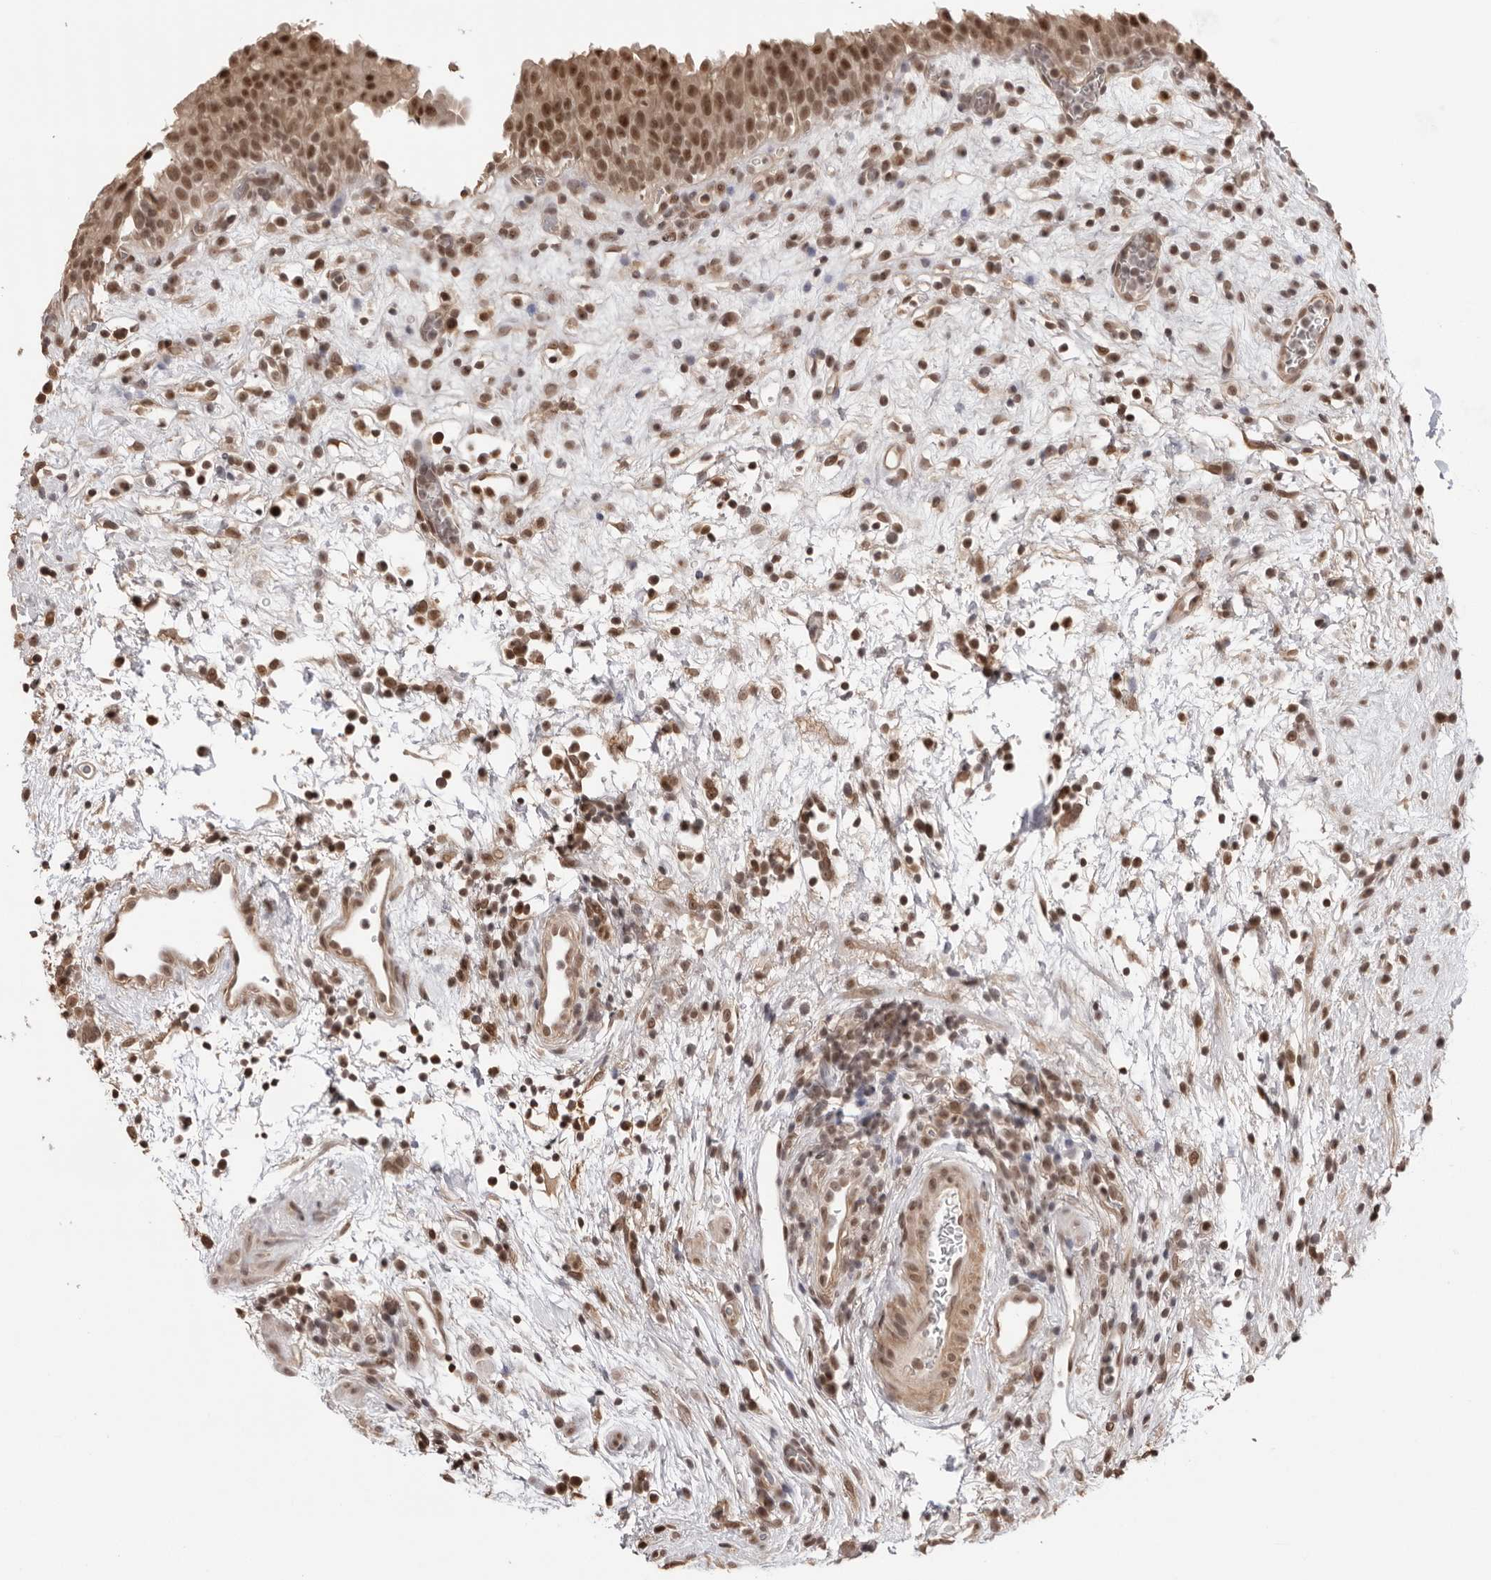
{"staining": {"intensity": "moderate", "quantity": ">75%", "location": "cytoplasmic/membranous,nuclear"}, "tissue": "urinary bladder", "cell_type": "Urothelial cells", "image_type": "normal", "snomed": [{"axis": "morphology", "description": "Normal tissue, NOS"}, {"axis": "morphology", "description": "Inflammation, NOS"}, {"axis": "topography", "description": "Urinary bladder"}], "caption": "Urothelial cells demonstrate medium levels of moderate cytoplasmic/membranous,nuclear positivity in approximately >75% of cells in normal urinary bladder.", "gene": "SDE2", "patient": {"sex": "female", "age": 75}}